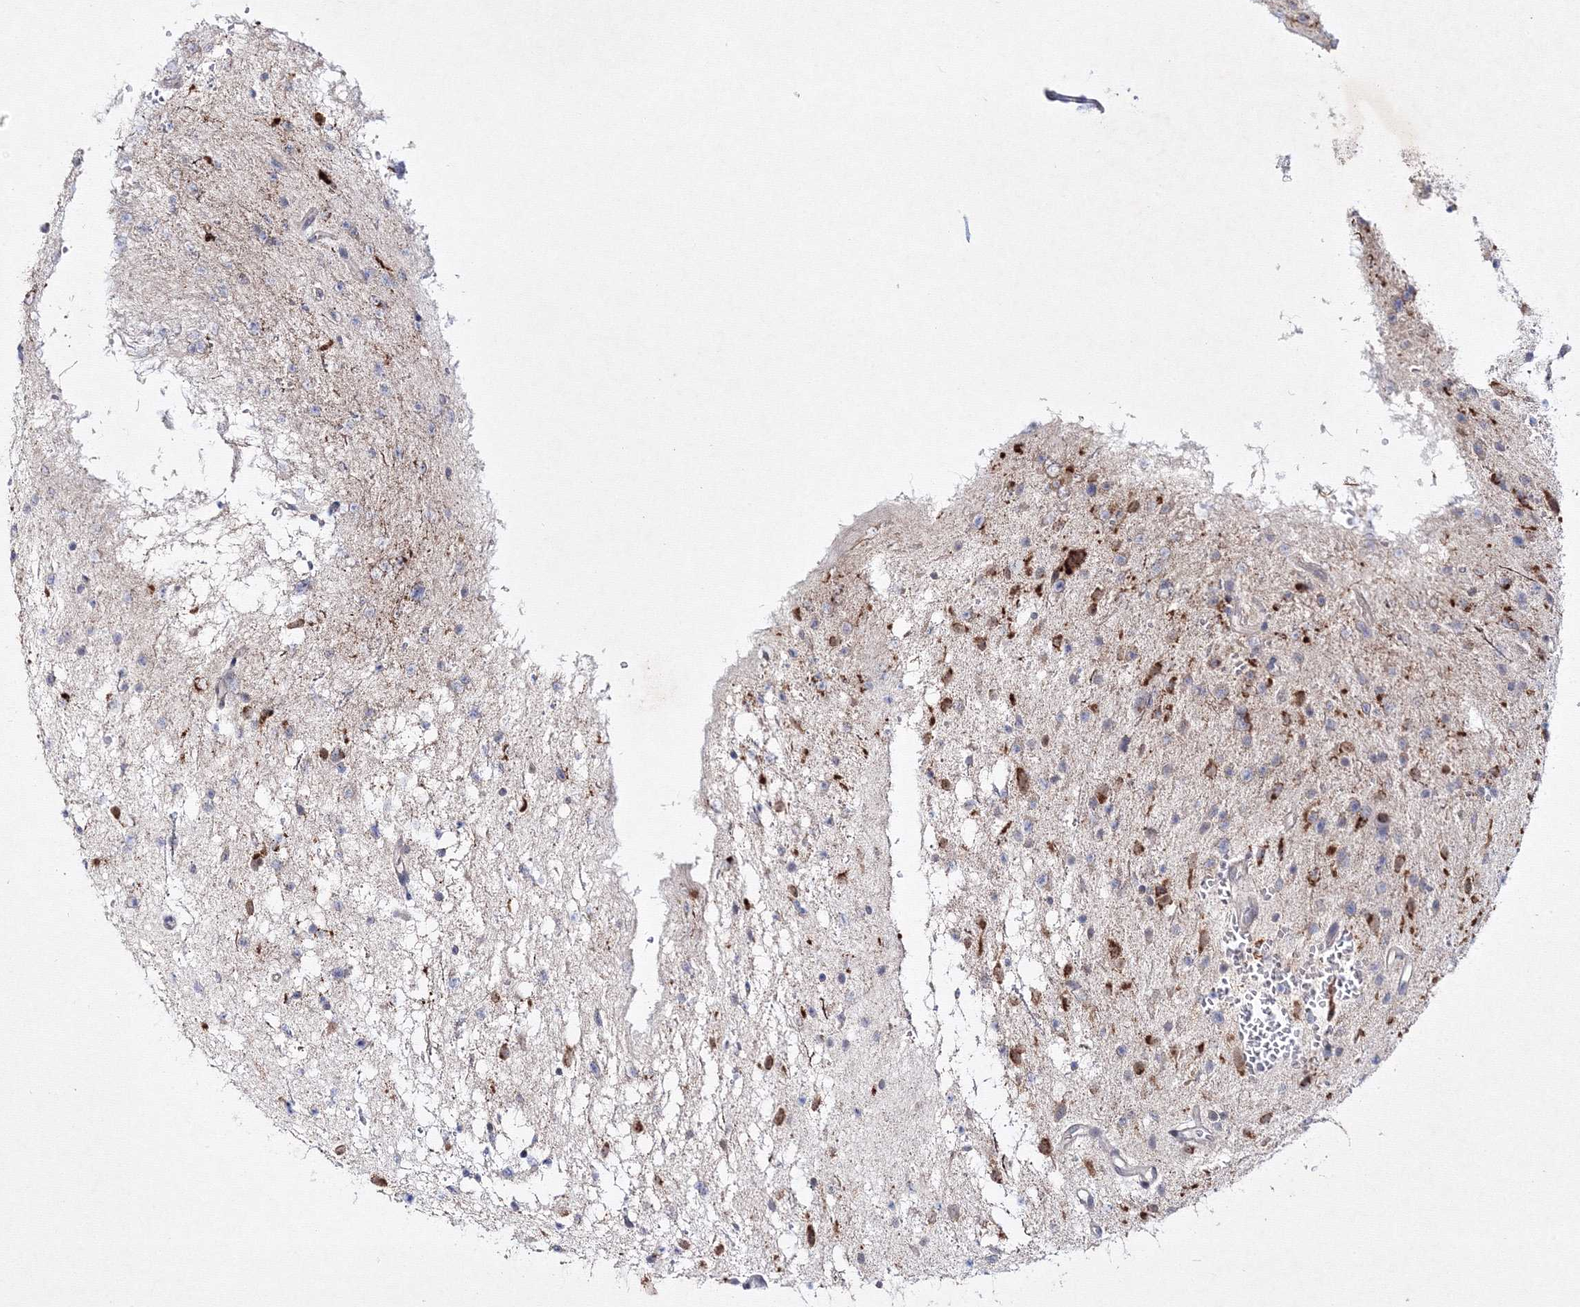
{"staining": {"intensity": "moderate", "quantity": "<25%", "location": "cytoplasmic/membranous"}, "tissue": "glioma", "cell_type": "Tumor cells", "image_type": "cancer", "snomed": [{"axis": "morphology", "description": "Glioma, malignant, Low grade"}, {"axis": "topography", "description": "Brain"}], "caption": "Protein staining of malignant low-grade glioma tissue exhibits moderate cytoplasmic/membranous staining in about <25% of tumor cells.", "gene": "NEU4", "patient": {"sex": "female", "age": 37}}